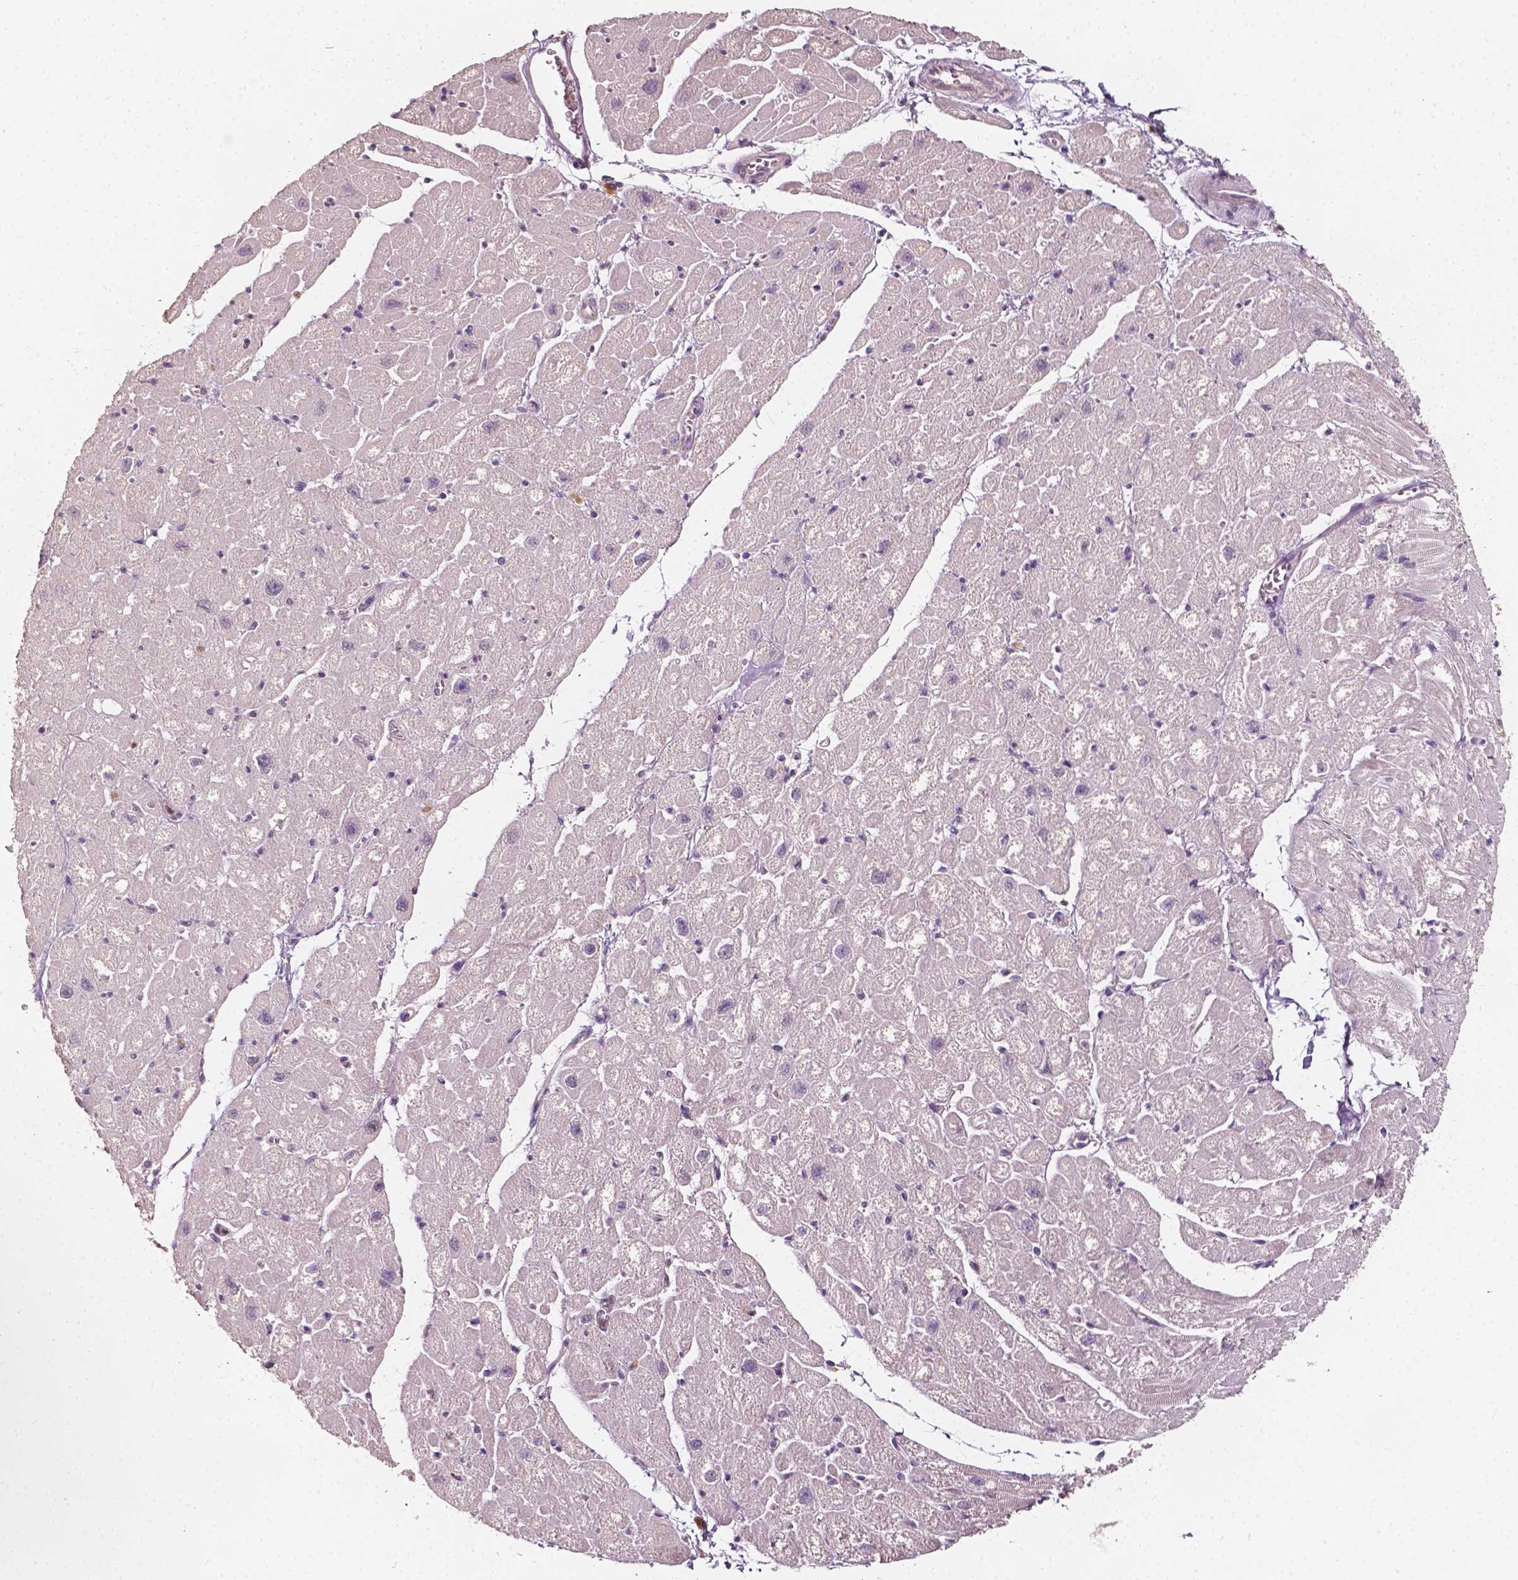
{"staining": {"intensity": "negative", "quantity": "none", "location": "none"}, "tissue": "heart muscle", "cell_type": "Cardiomyocytes", "image_type": "normal", "snomed": [{"axis": "morphology", "description": "Normal tissue, NOS"}, {"axis": "topography", "description": "Heart"}], "caption": "Cardiomyocytes are negative for protein expression in benign human heart muscle. The staining is performed using DAB brown chromogen with nuclei counter-stained in using hematoxylin.", "gene": "NPC1L1", "patient": {"sex": "male", "age": 61}}